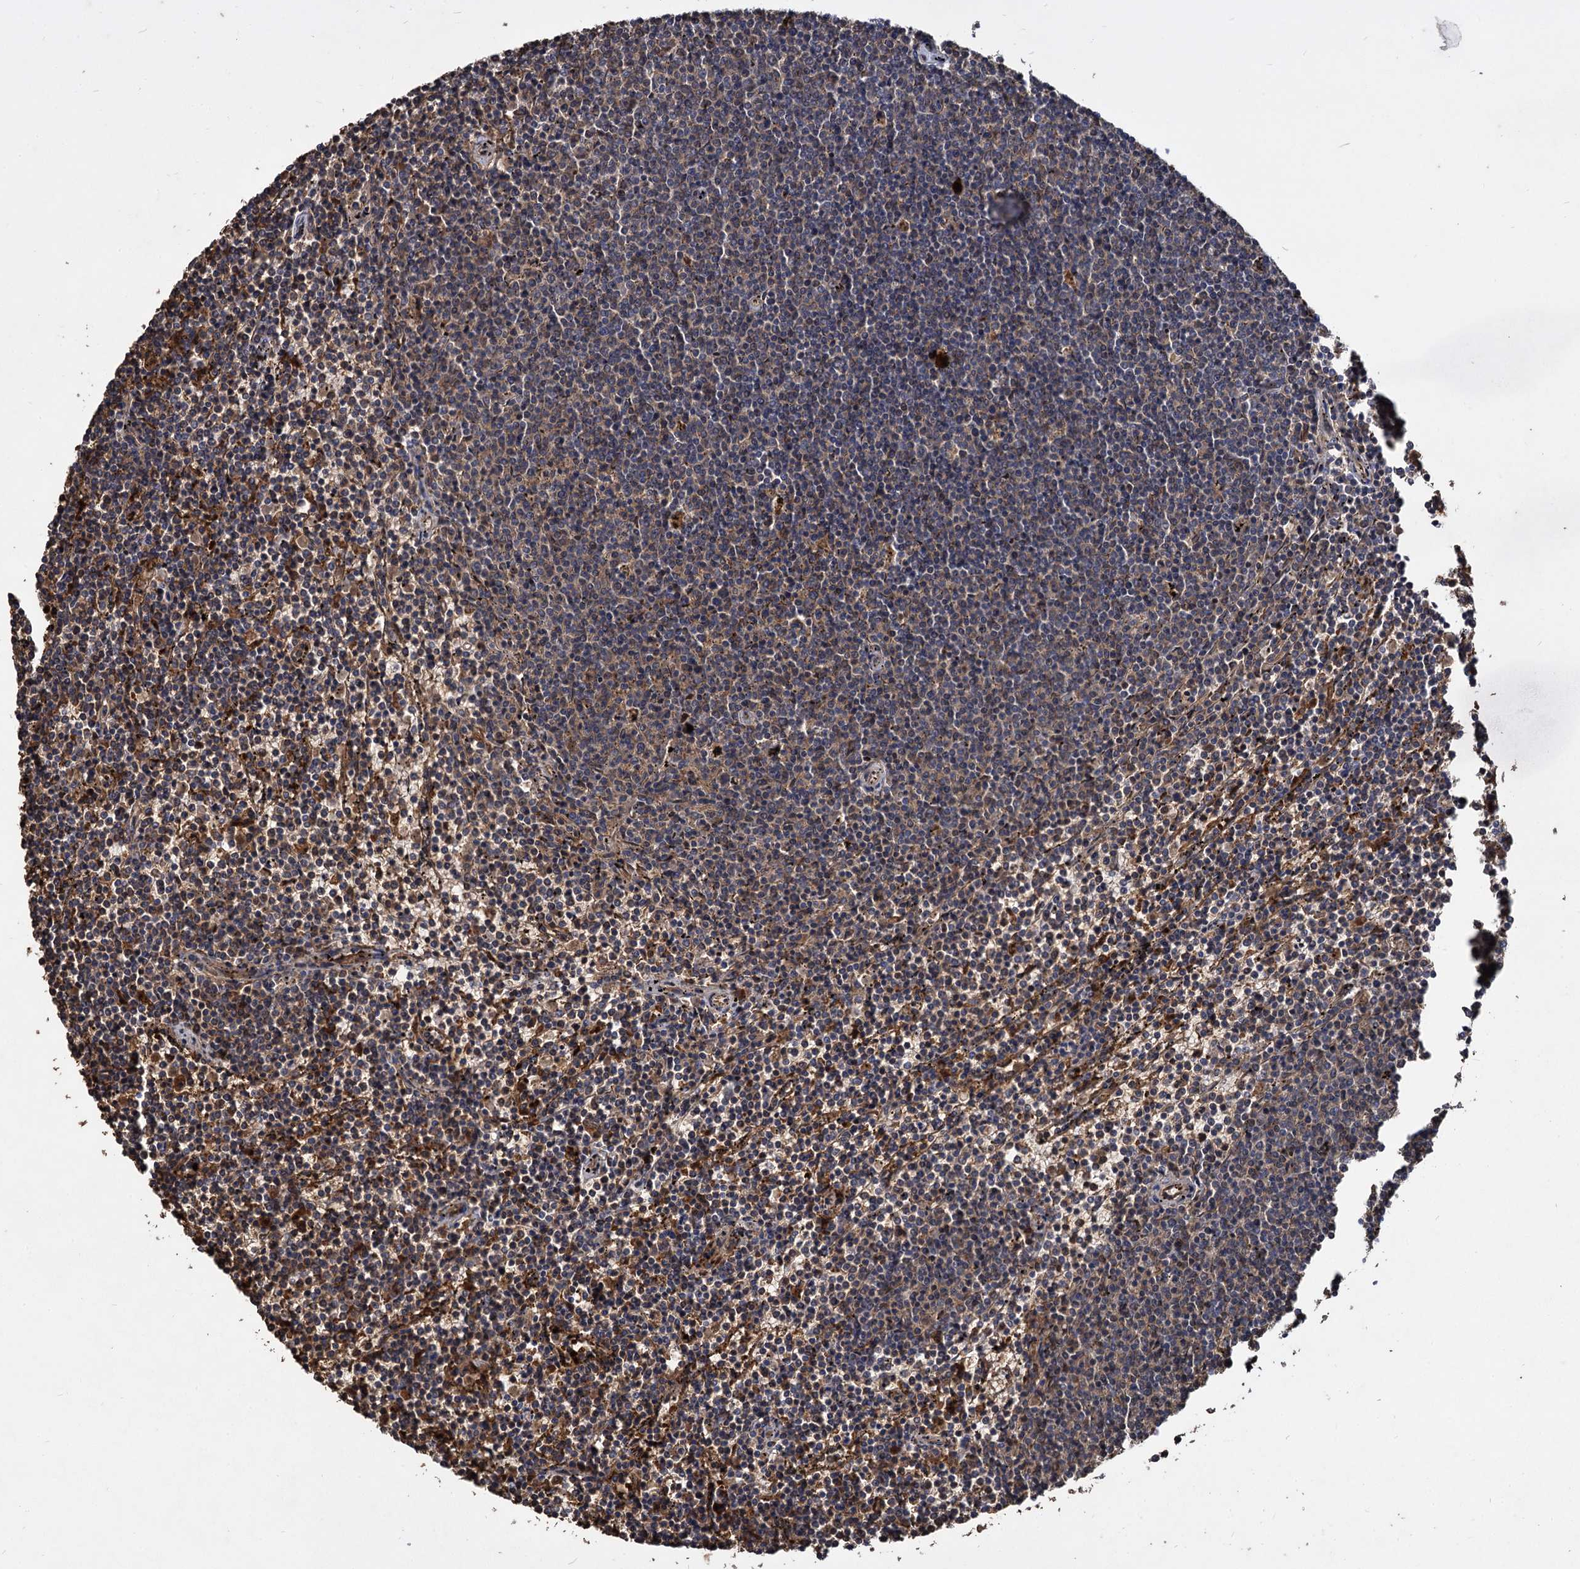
{"staining": {"intensity": "weak", "quantity": "25%-75%", "location": "cytoplasmic/membranous"}, "tissue": "lymphoma", "cell_type": "Tumor cells", "image_type": "cancer", "snomed": [{"axis": "morphology", "description": "Malignant lymphoma, non-Hodgkin's type, Low grade"}, {"axis": "topography", "description": "Spleen"}], "caption": "This photomicrograph shows low-grade malignant lymphoma, non-Hodgkin's type stained with immunohistochemistry (IHC) to label a protein in brown. The cytoplasmic/membranous of tumor cells show weak positivity for the protein. Nuclei are counter-stained blue.", "gene": "GCLC", "patient": {"sex": "female", "age": 50}}